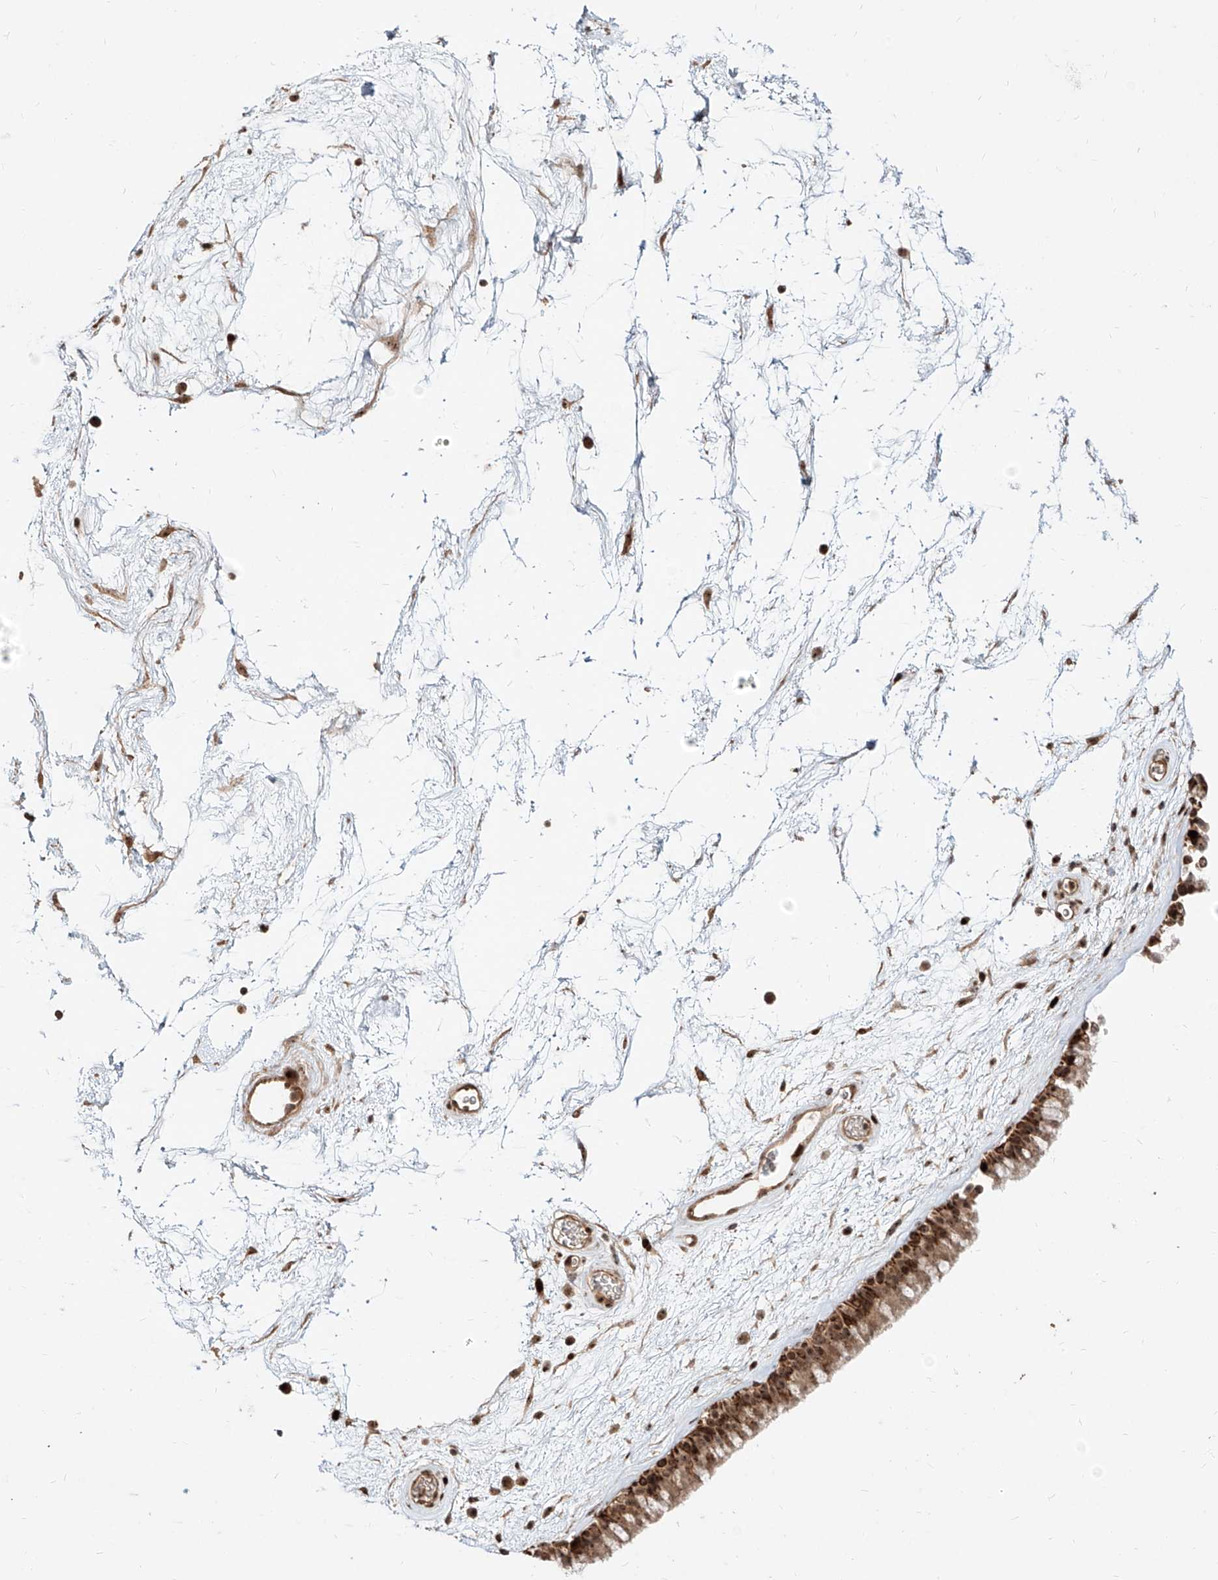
{"staining": {"intensity": "moderate", "quantity": ">75%", "location": "cytoplasmic/membranous,nuclear"}, "tissue": "nasopharynx", "cell_type": "Respiratory epithelial cells", "image_type": "normal", "snomed": [{"axis": "morphology", "description": "Normal tissue, NOS"}, {"axis": "morphology", "description": "Inflammation, NOS"}, {"axis": "topography", "description": "Nasopharynx"}], "caption": "Immunohistochemistry (IHC) (DAB) staining of normal human nasopharynx shows moderate cytoplasmic/membranous,nuclear protein positivity in approximately >75% of respiratory epithelial cells.", "gene": "ZNF710", "patient": {"sex": "male", "age": 48}}